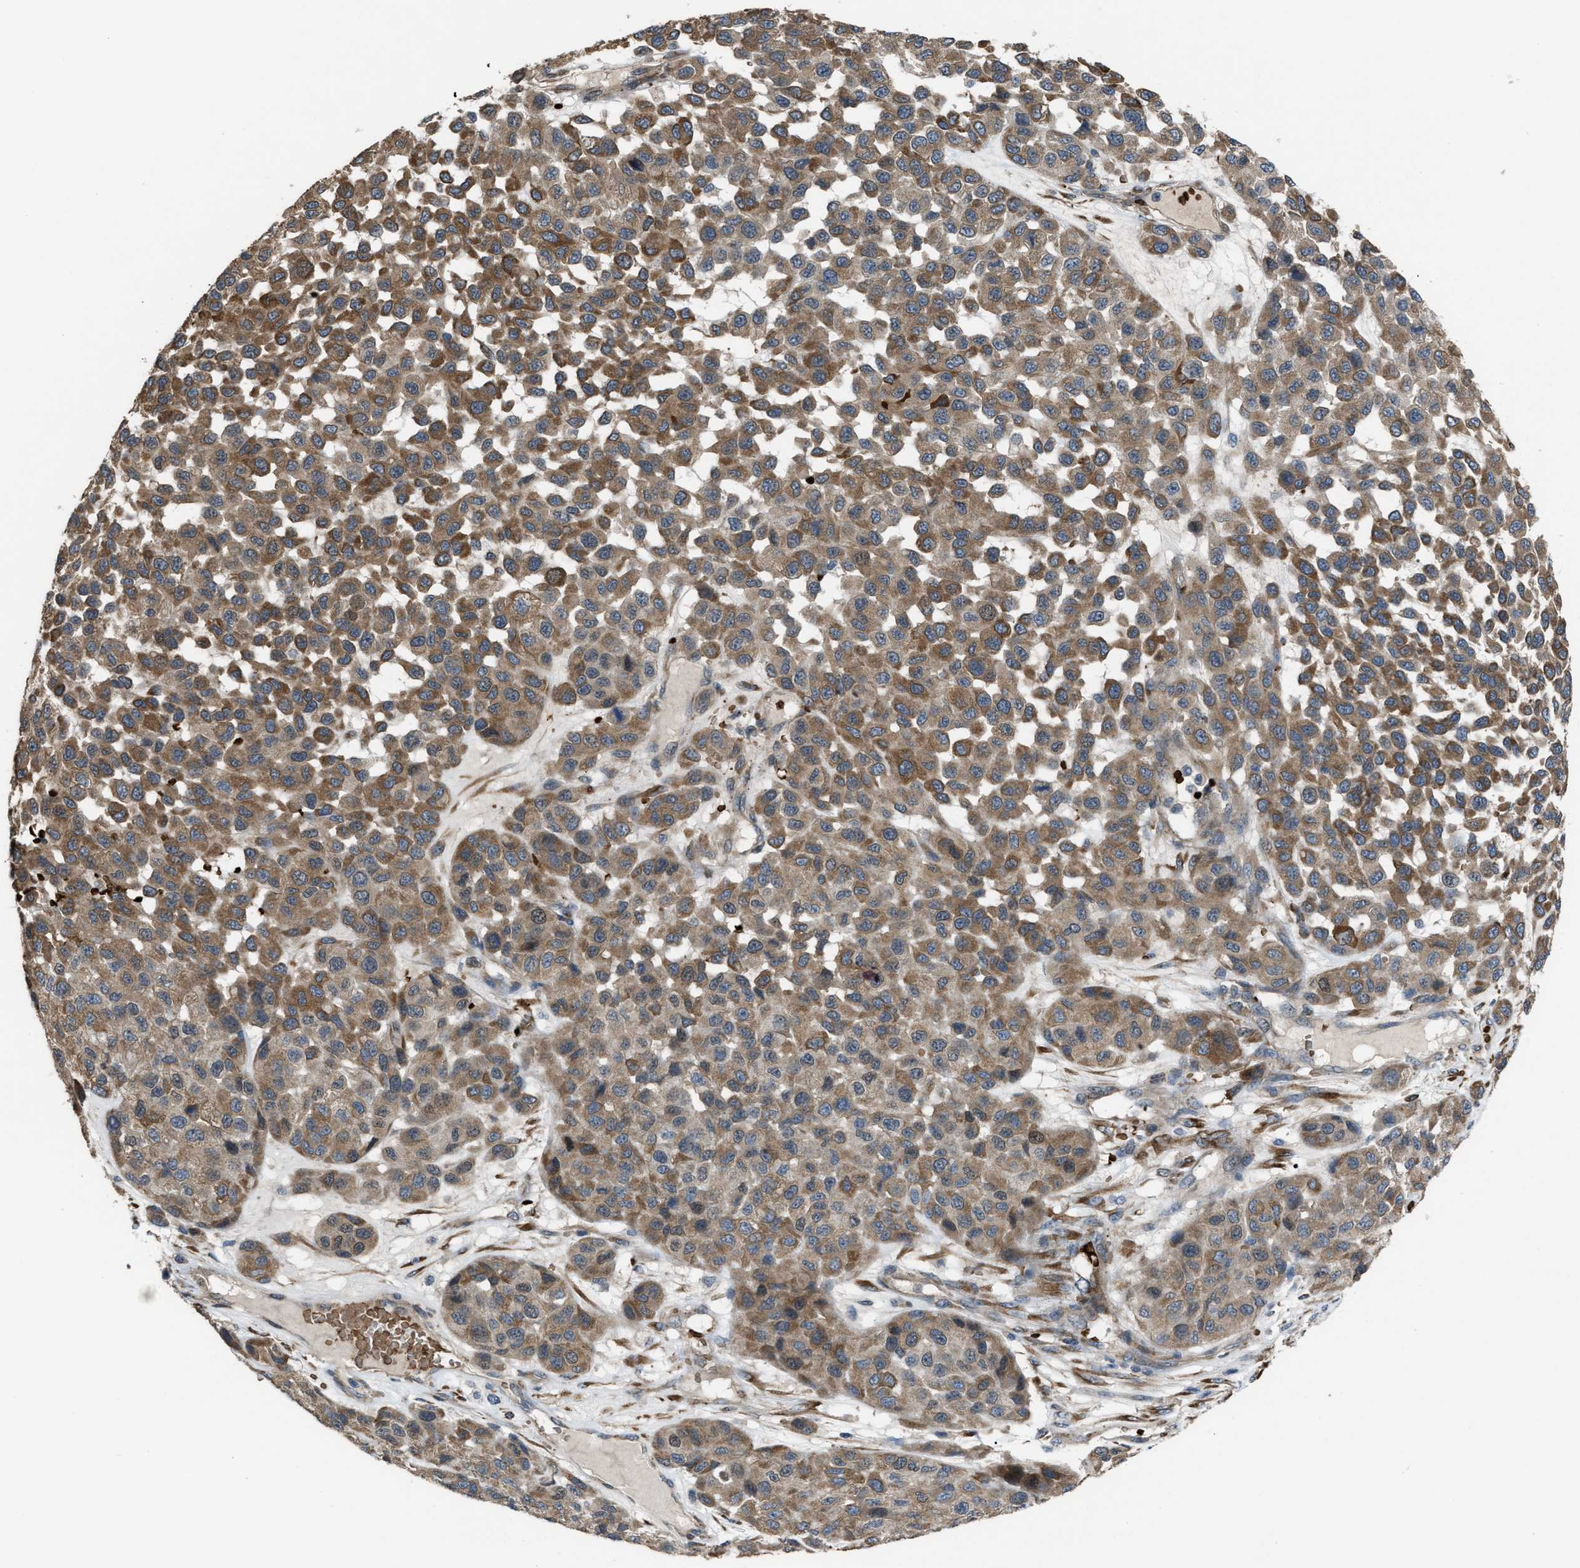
{"staining": {"intensity": "moderate", "quantity": ">75%", "location": "cytoplasmic/membranous"}, "tissue": "melanoma", "cell_type": "Tumor cells", "image_type": "cancer", "snomed": [{"axis": "morphology", "description": "Malignant melanoma, NOS"}, {"axis": "topography", "description": "Skin"}], "caption": "DAB (3,3'-diaminobenzidine) immunohistochemical staining of human malignant melanoma exhibits moderate cytoplasmic/membranous protein staining in about >75% of tumor cells.", "gene": "SELENOM", "patient": {"sex": "male", "age": 62}}